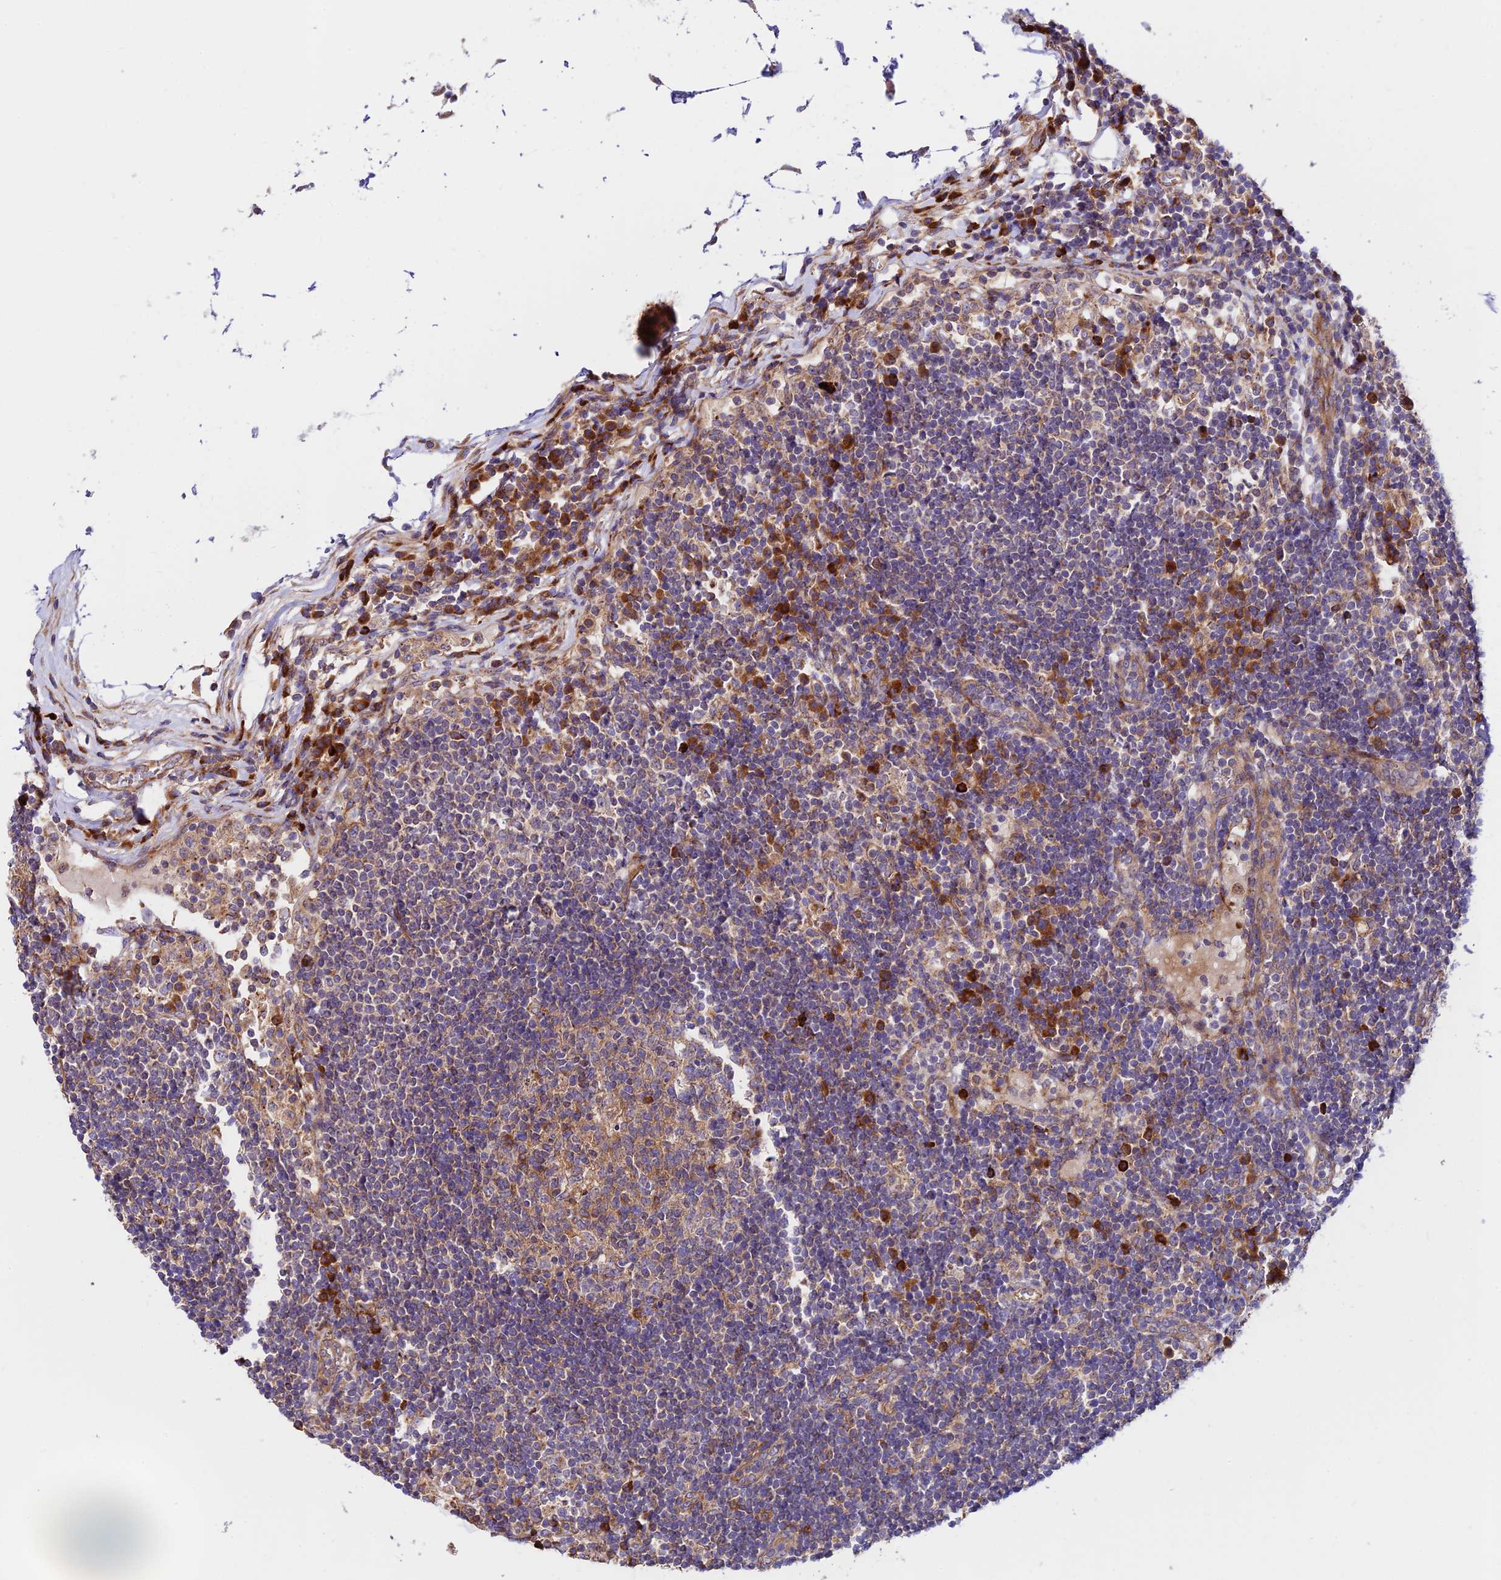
{"staining": {"intensity": "weak", "quantity": "25%-75%", "location": "cytoplasmic/membranous"}, "tissue": "lymph node", "cell_type": "Germinal center cells", "image_type": "normal", "snomed": [{"axis": "morphology", "description": "Normal tissue, NOS"}, {"axis": "topography", "description": "Lymph node"}], "caption": "Immunohistochemistry (IHC) image of unremarkable lymph node: human lymph node stained using immunohistochemistry (IHC) shows low levels of weak protein expression localized specifically in the cytoplasmic/membranous of germinal center cells, appearing as a cytoplasmic/membranous brown color.", "gene": "VPS13C", "patient": {"sex": "female", "age": 53}}